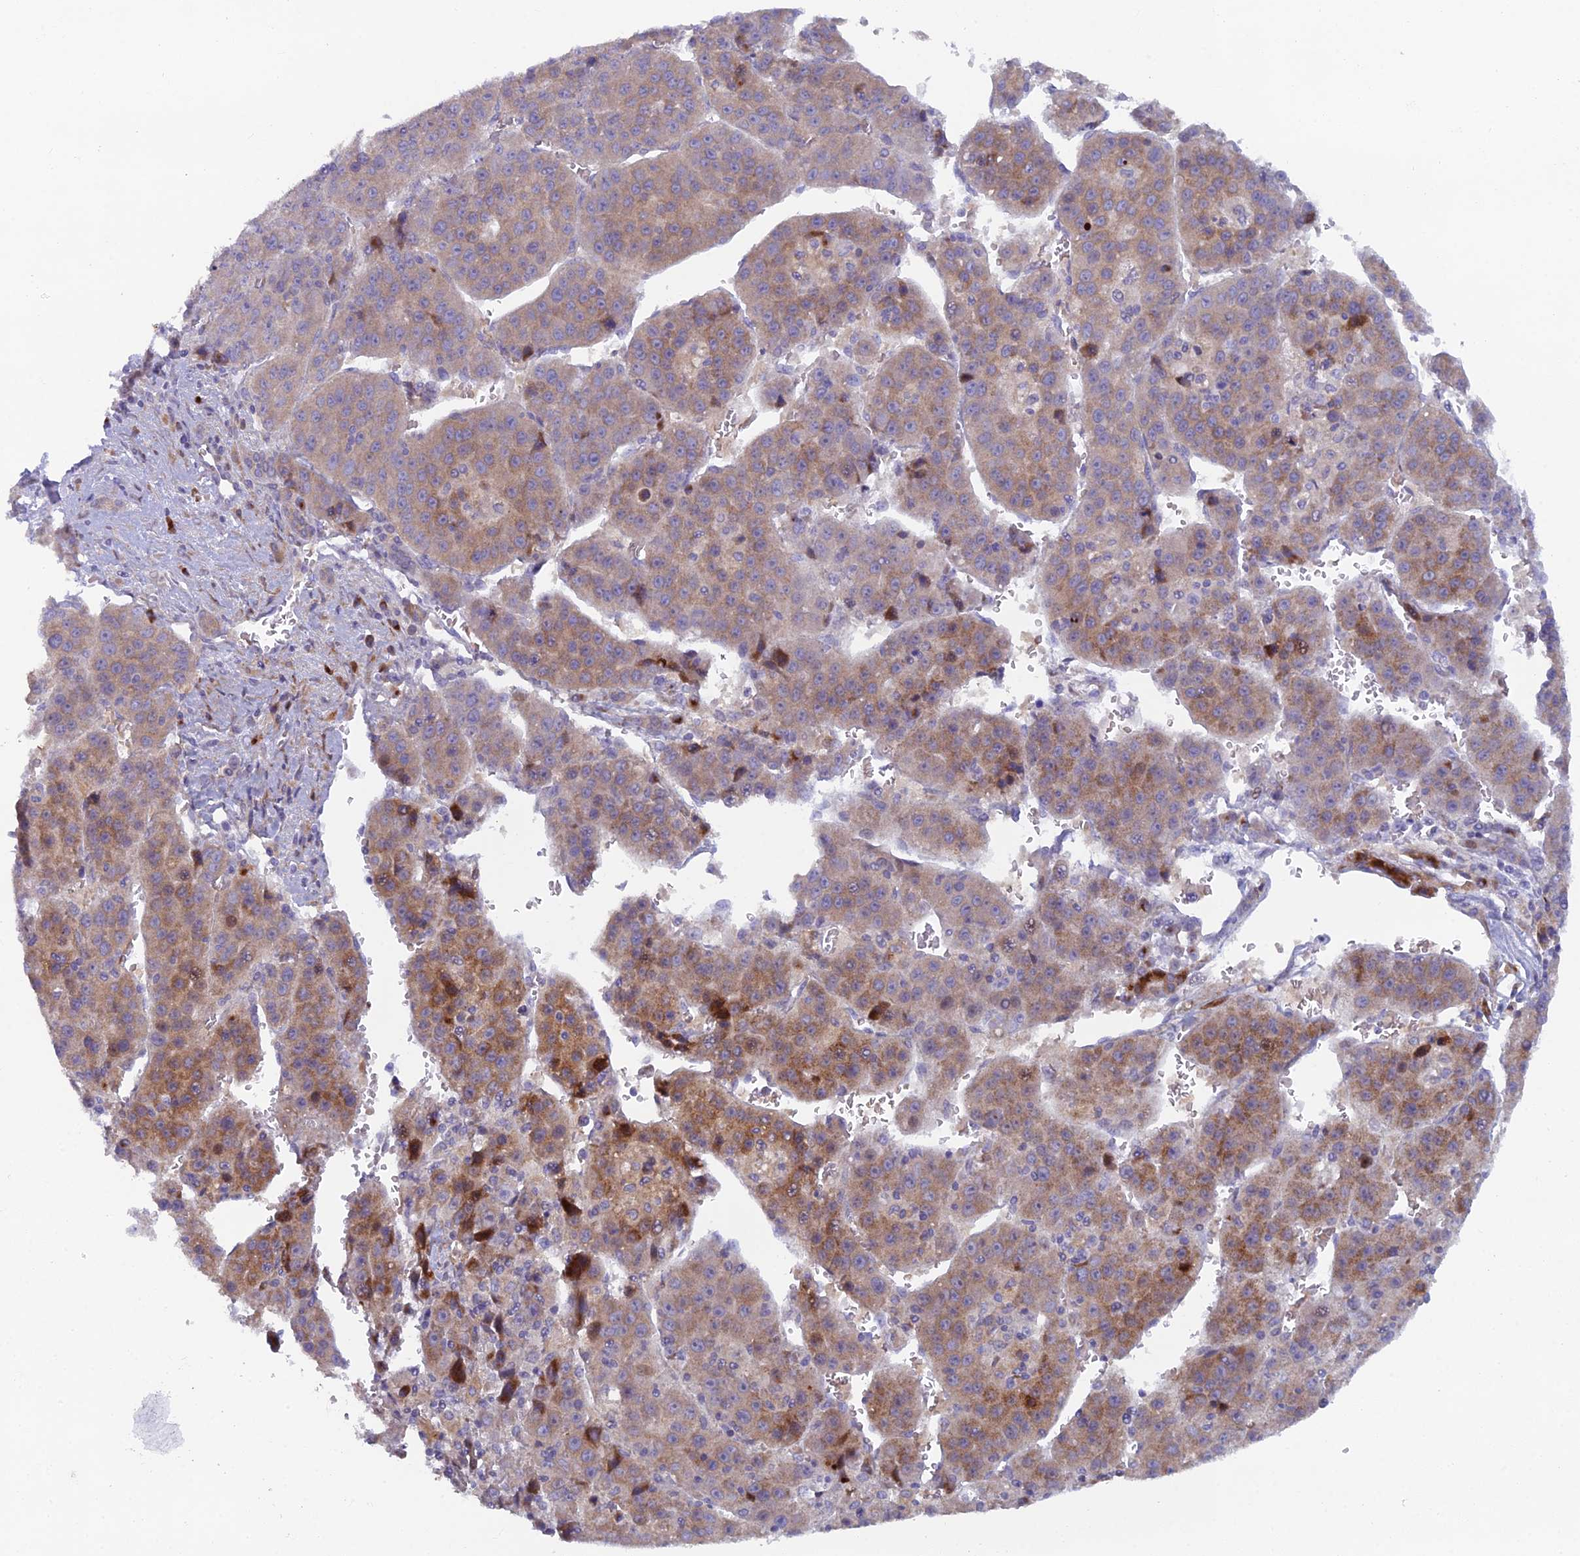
{"staining": {"intensity": "moderate", "quantity": "25%-75%", "location": "cytoplasmic/membranous"}, "tissue": "liver cancer", "cell_type": "Tumor cells", "image_type": "cancer", "snomed": [{"axis": "morphology", "description": "Carcinoma, Hepatocellular, NOS"}, {"axis": "topography", "description": "Liver"}], "caption": "Immunohistochemistry (IHC) (DAB) staining of liver hepatocellular carcinoma exhibits moderate cytoplasmic/membranous protein expression in approximately 25%-75% of tumor cells. The staining was performed using DAB (3,3'-diaminobenzidine) to visualize the protein expression in brown, while the nuclei were stained in blue with hematoxylin (Magnification: 20x).", "gene": "B9D2", "patient": {"sex": "female", "age": 53}}